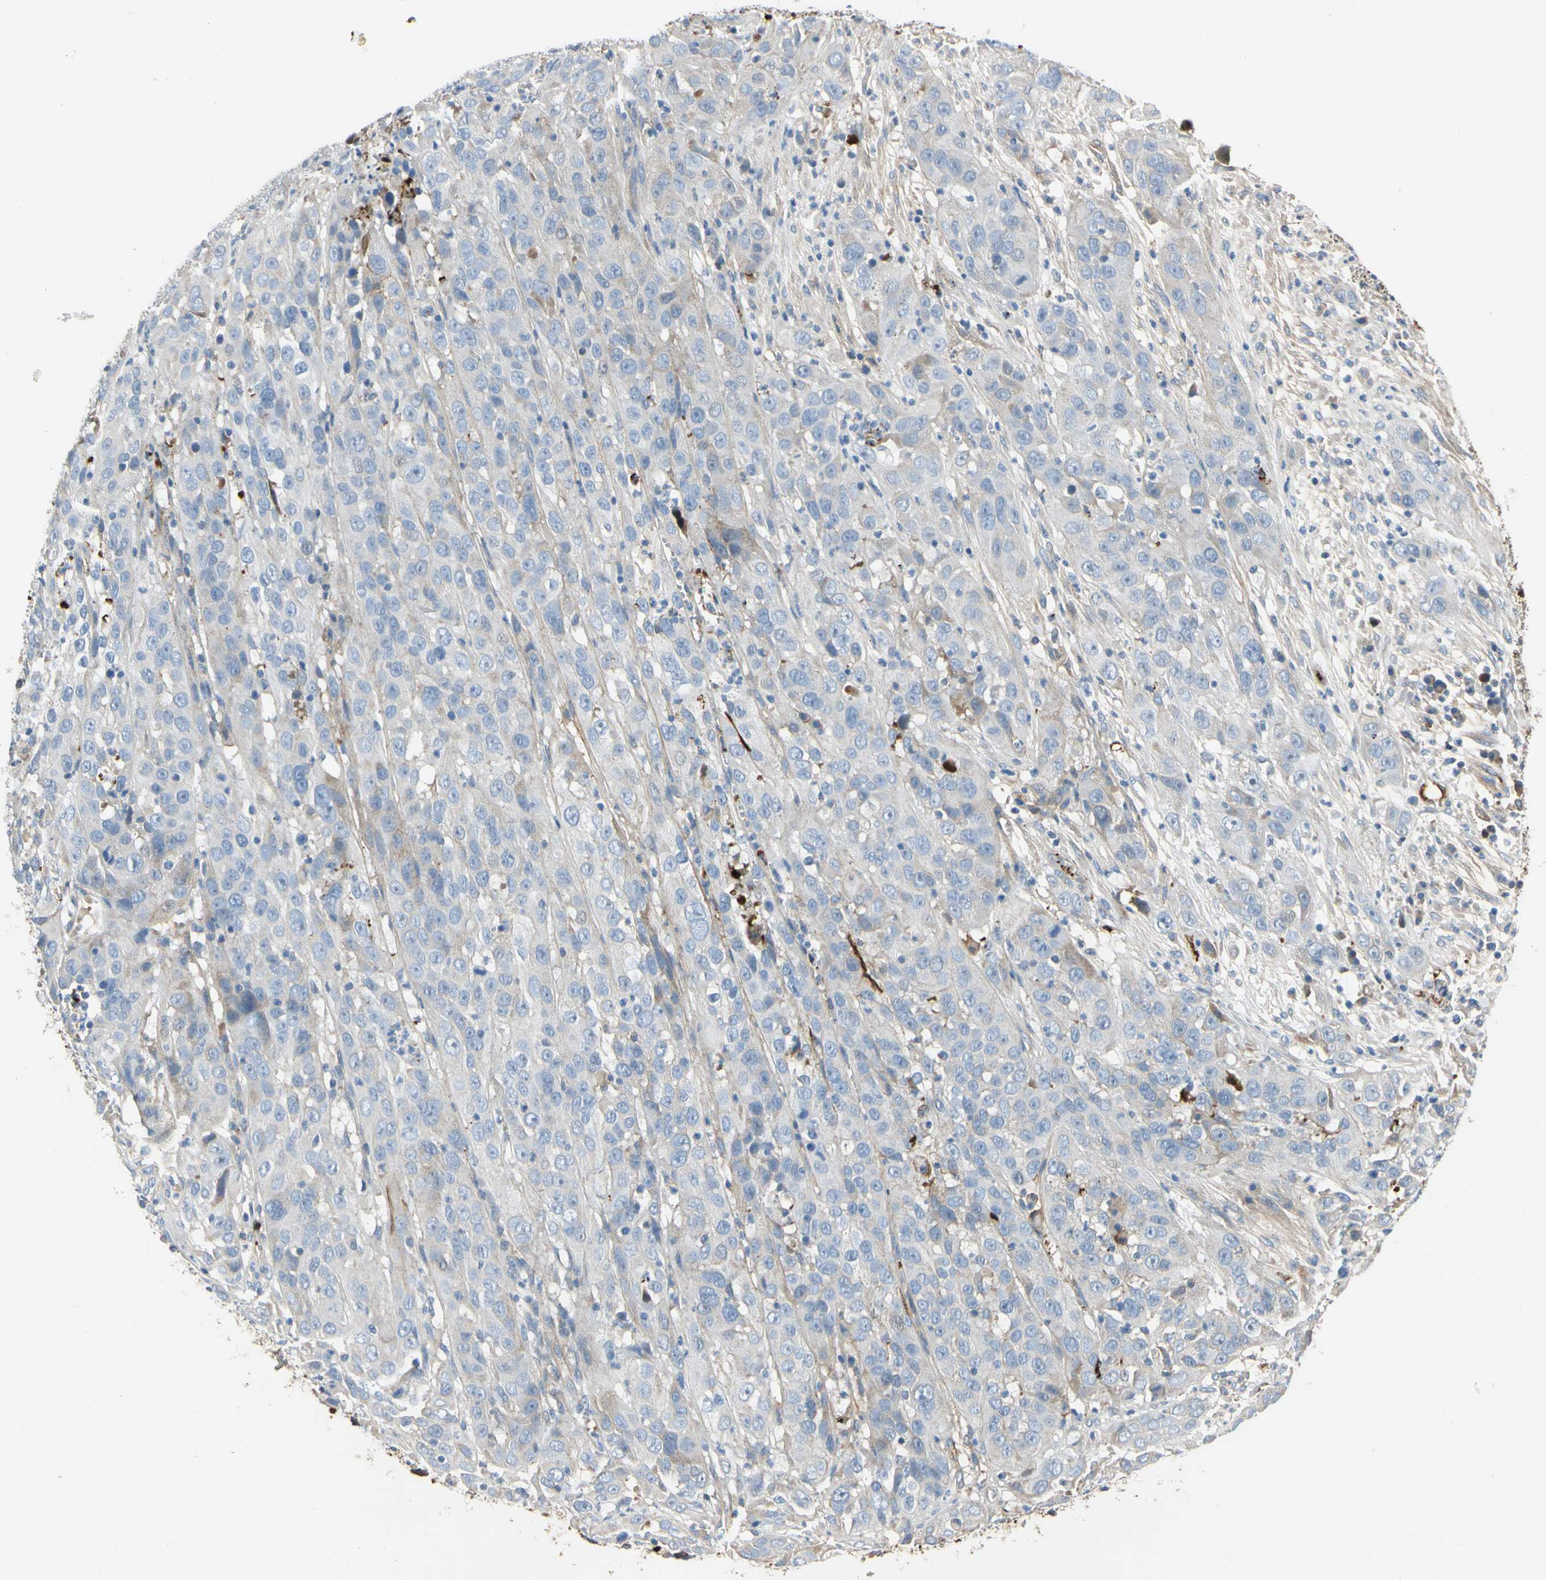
{"staining": {"intensity": "negative", "quantity": "none", "location": "none"}, "tissue": "cervical cancer", "cell_type": "Tumor cells", "image_type": "cancer", "snomed": [{"axis": "morphology", "description": "Squamous cell carcinoma, NOS"}, {"axis": "topography", "description": "Cervix"}], "caption": "High power microscopy histopathology image of an IHC micrograph of cervical cancer, revealing no significant expression in tumor cells. Nuclei are stained in blue.", "gene": "FGB", "patient": {"sex": "female", "age": 32}}